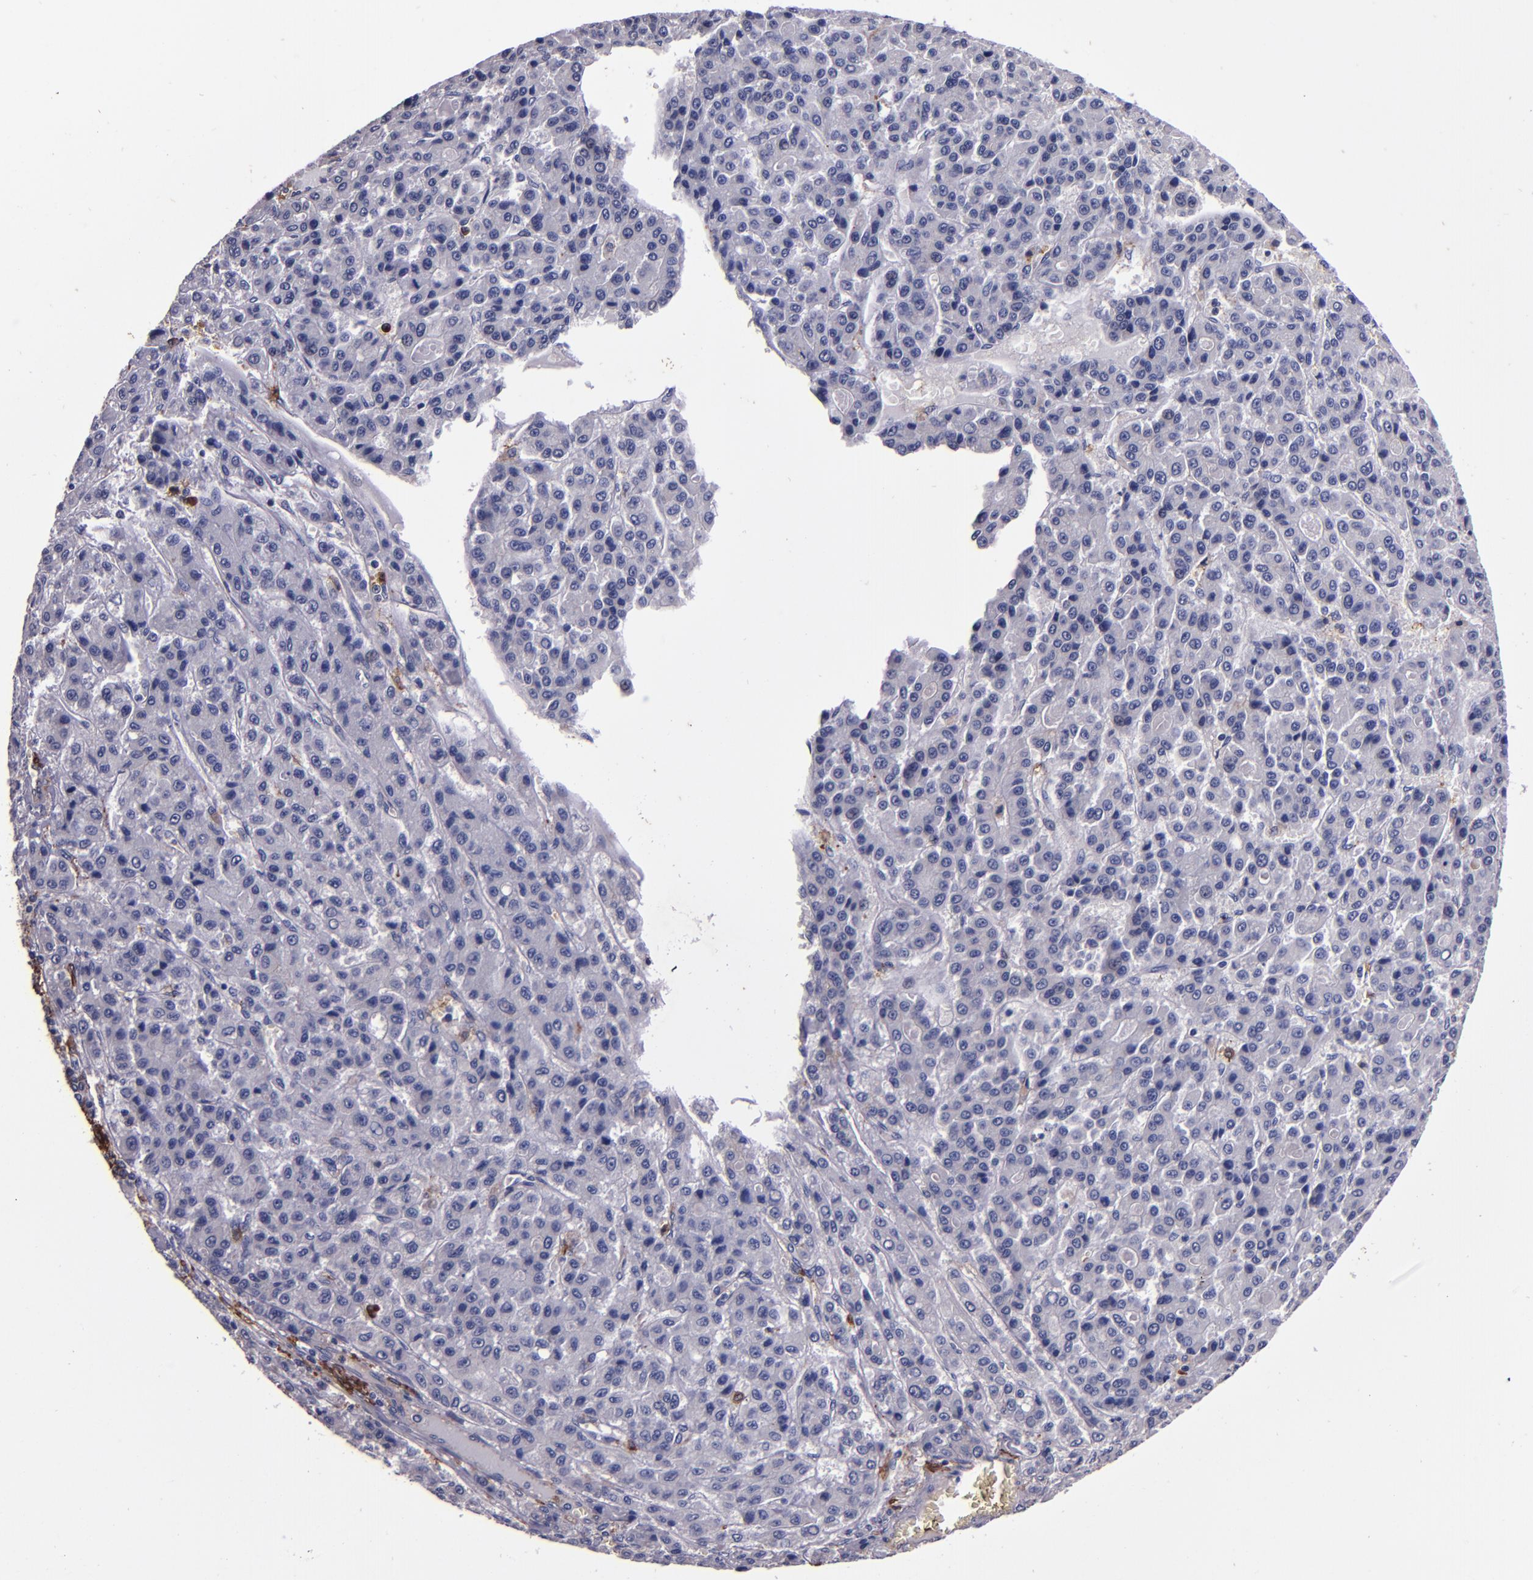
{"staining": {"intensity": "negative", "quantity": "none", "location": "none"}, "tissue": "liver cancer", "cell_type": "Tumor cells", "image_type": "cancer", "snomed": [{"axis": "morphology", "description": "Carcinoma, Hepatocellular, NOS"}, {"axis": "topography", "description": "Liver"}], "caption": "The photomicrograph displays no staining of tumor cells in liver hepatocellular carcinoma.", "gene": "SIRPA", "patient": {"sex": "male", "age": 70}}